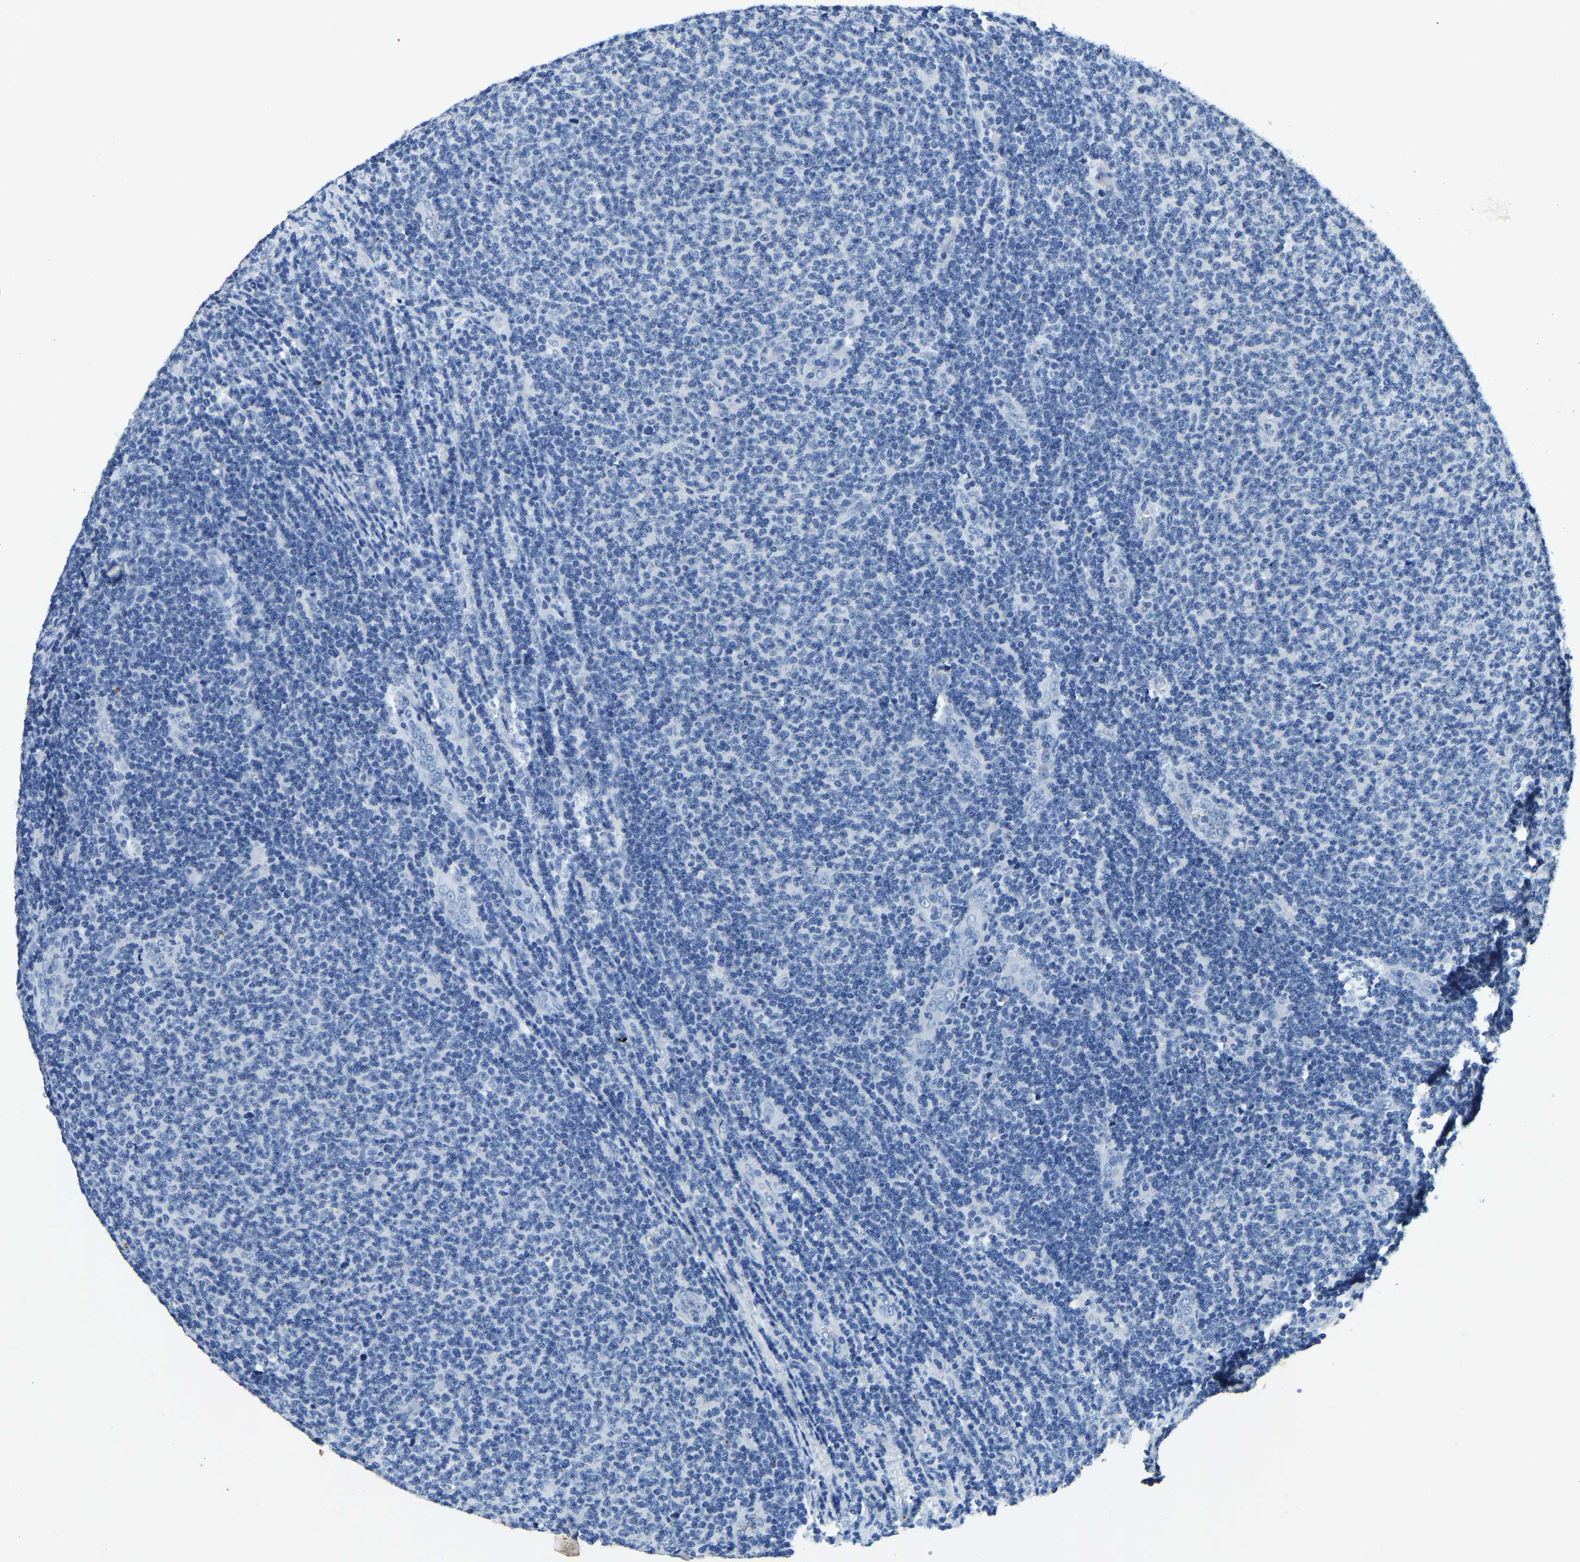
{"staining": {"intensity": "negative", "quantity": "none", "location": "none"}, "tissue": "lymphoma", "cell_type": "Tumor cells", "image_type": "cancer", "snomed": [{"axis": "morphology", "description": "Malignant lymphoma, non-Hodgkin's type, Low grade"}, {"axis": "topography", "description": "Lymph node"}], "caption": "There is no significant expression in tumor cells of malignant lymphoma, non-Hodgkin's type (low-grade).", "gene": "UBN2", "patient": {"sex": "male", "age": 66}}